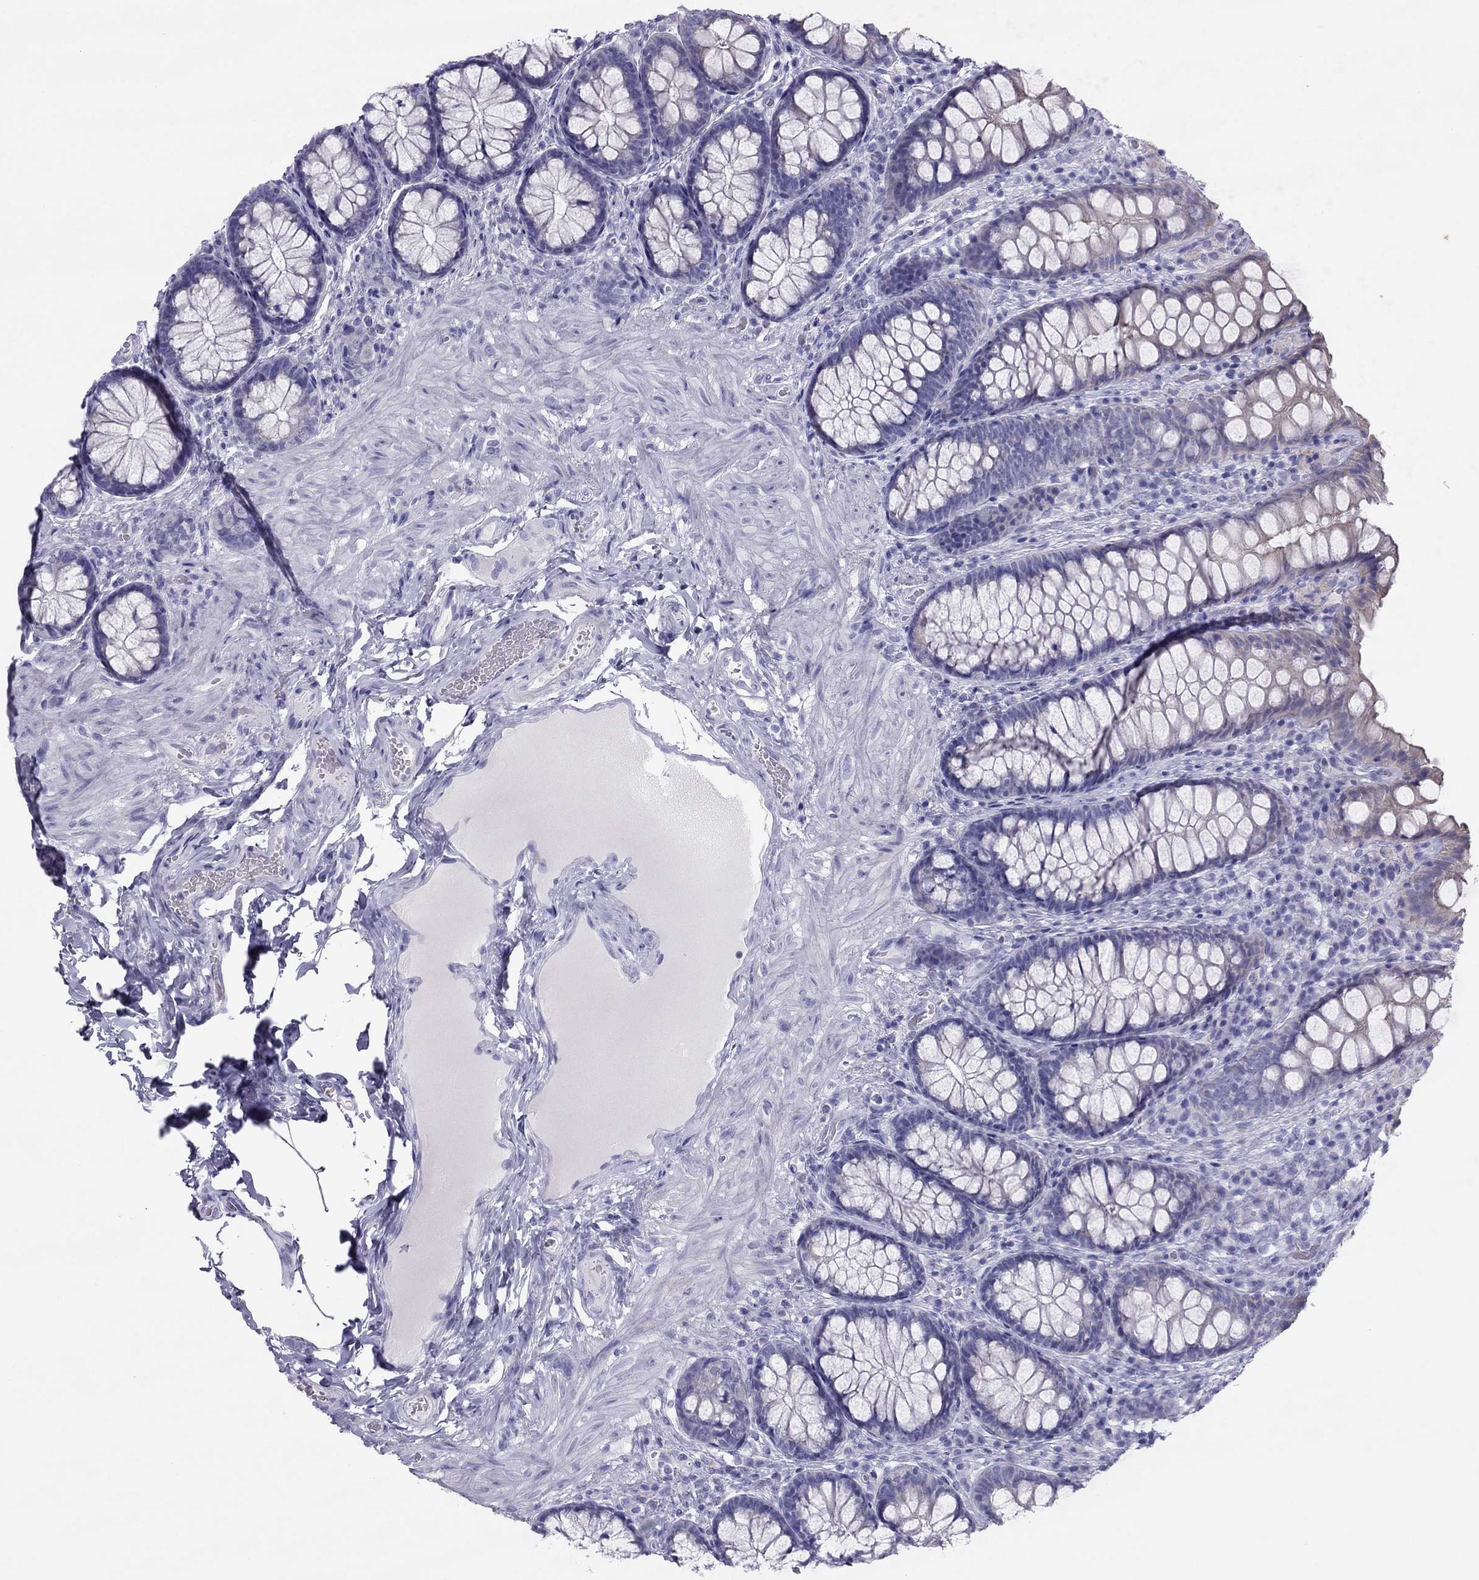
{"staining": {"intensity": "negative", "quantity": "none", "location": "none"}, "tissue": "colon", "cell_type": "Endothelial cells", "image_type": "normal", "snomed": [{"axis": "morphology", "description": "Normal tissue, NOS"}, {"axis": "topography", "description": "Colon"}], "caption": "Immunohistochemistry photomicrograph of normal human colon stained for a protein (brown), which shows no staining in endothelial cells. Nuclei are stained in blue.", "gene": "MAEL", "patient": {"sex": "female", "age": 86}}